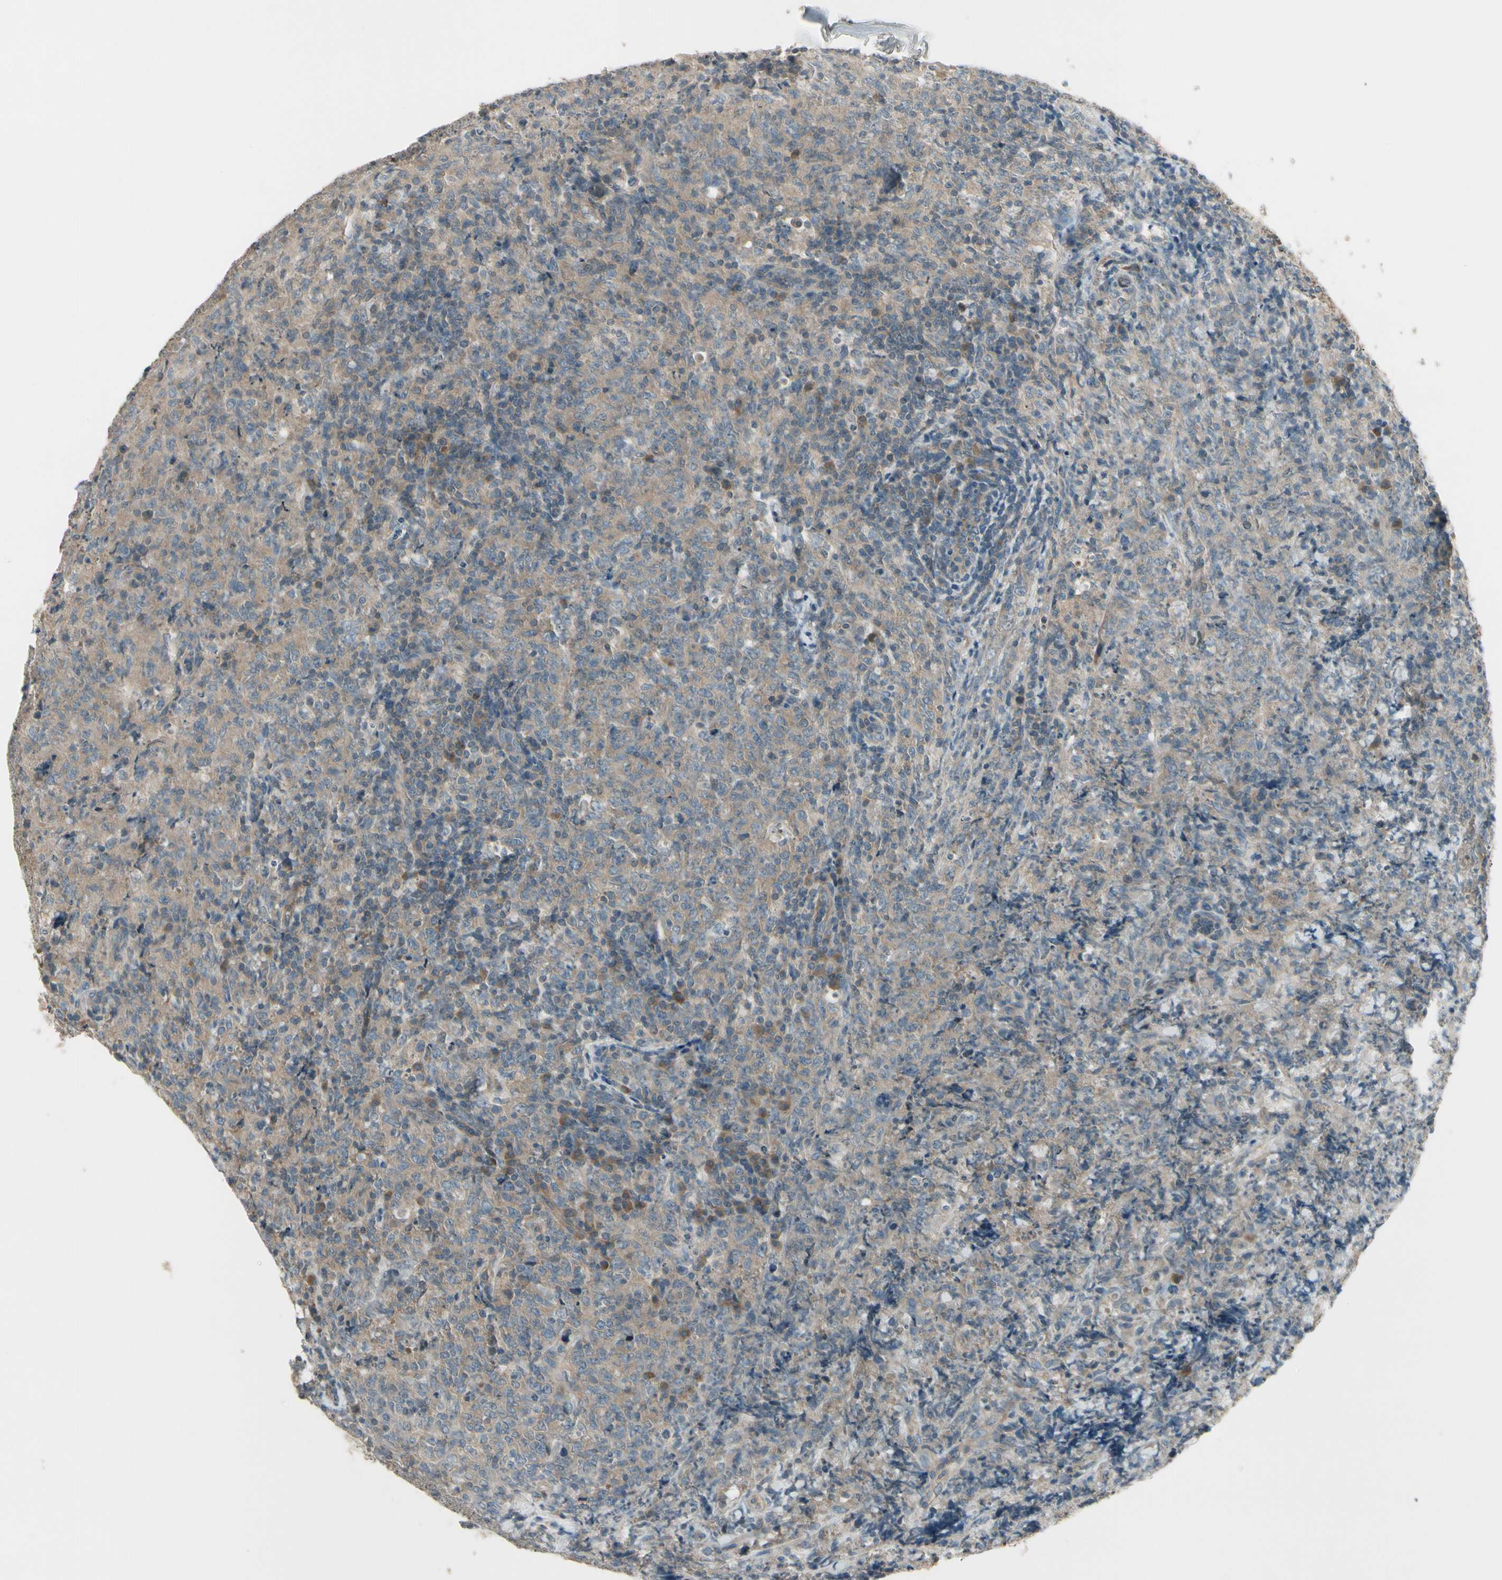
{"staining": {"intensity": "weak", "quantity": ">75%", "location": "cytoplasmic/membranous"}, "tissue": "lymphoma", "cell_type": "Tumor cells", "image_type": "cancer", "snomed": [{"axis": "morphology", "description": "Malignant lymphoma, non-Hodgkin's type, High grade"}, {"axis": "topography", "description": "Tonsil"}], "caption": "IHC (DAB) staining of lymphoma displays weak cytoplasmic/membranous protein positivity in approximately >75% of tumor cells.", "gene": "PPP3CB", "patient": {"sex": "female", "age": 36}}